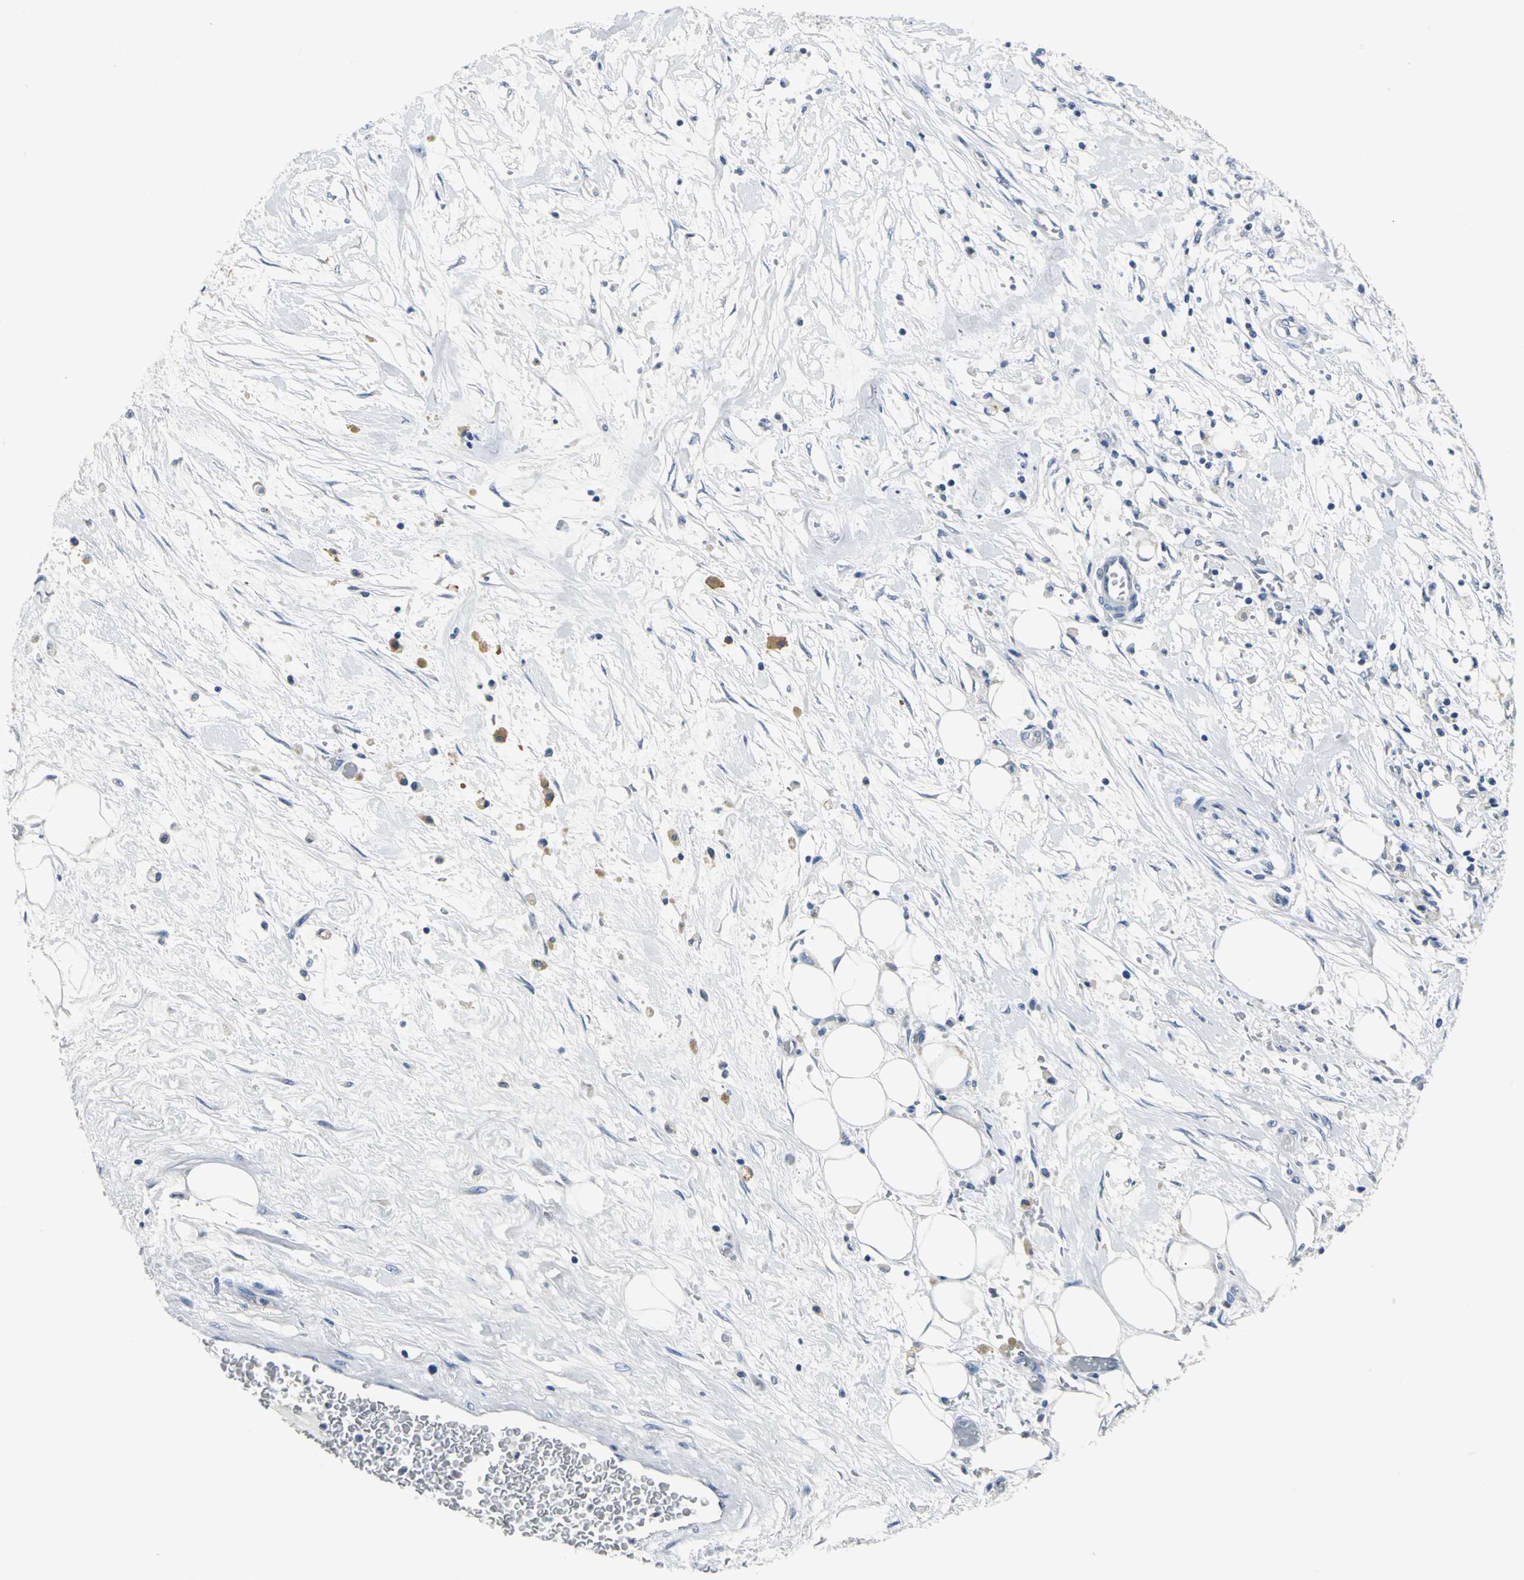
{"staining": {"intensity": "negative", "quantity": "none", "location": "none"}, "tissue": "pancreatic cancer", "cell_type": "Tumor cells", "image_type": "cancer", "snomed": [{"axis": "morphology", "description": "Adenocarcinoma, NOS"}, {"axis": "topography", "description": "Pancreas"}], "caption": "Pancreatic cancer stained for a protein using immunohistochemistry (IHC) shows no positivity tumor cells.", "gene": "RIPOR1", "patient": {"sex": "male", "age": 79}}